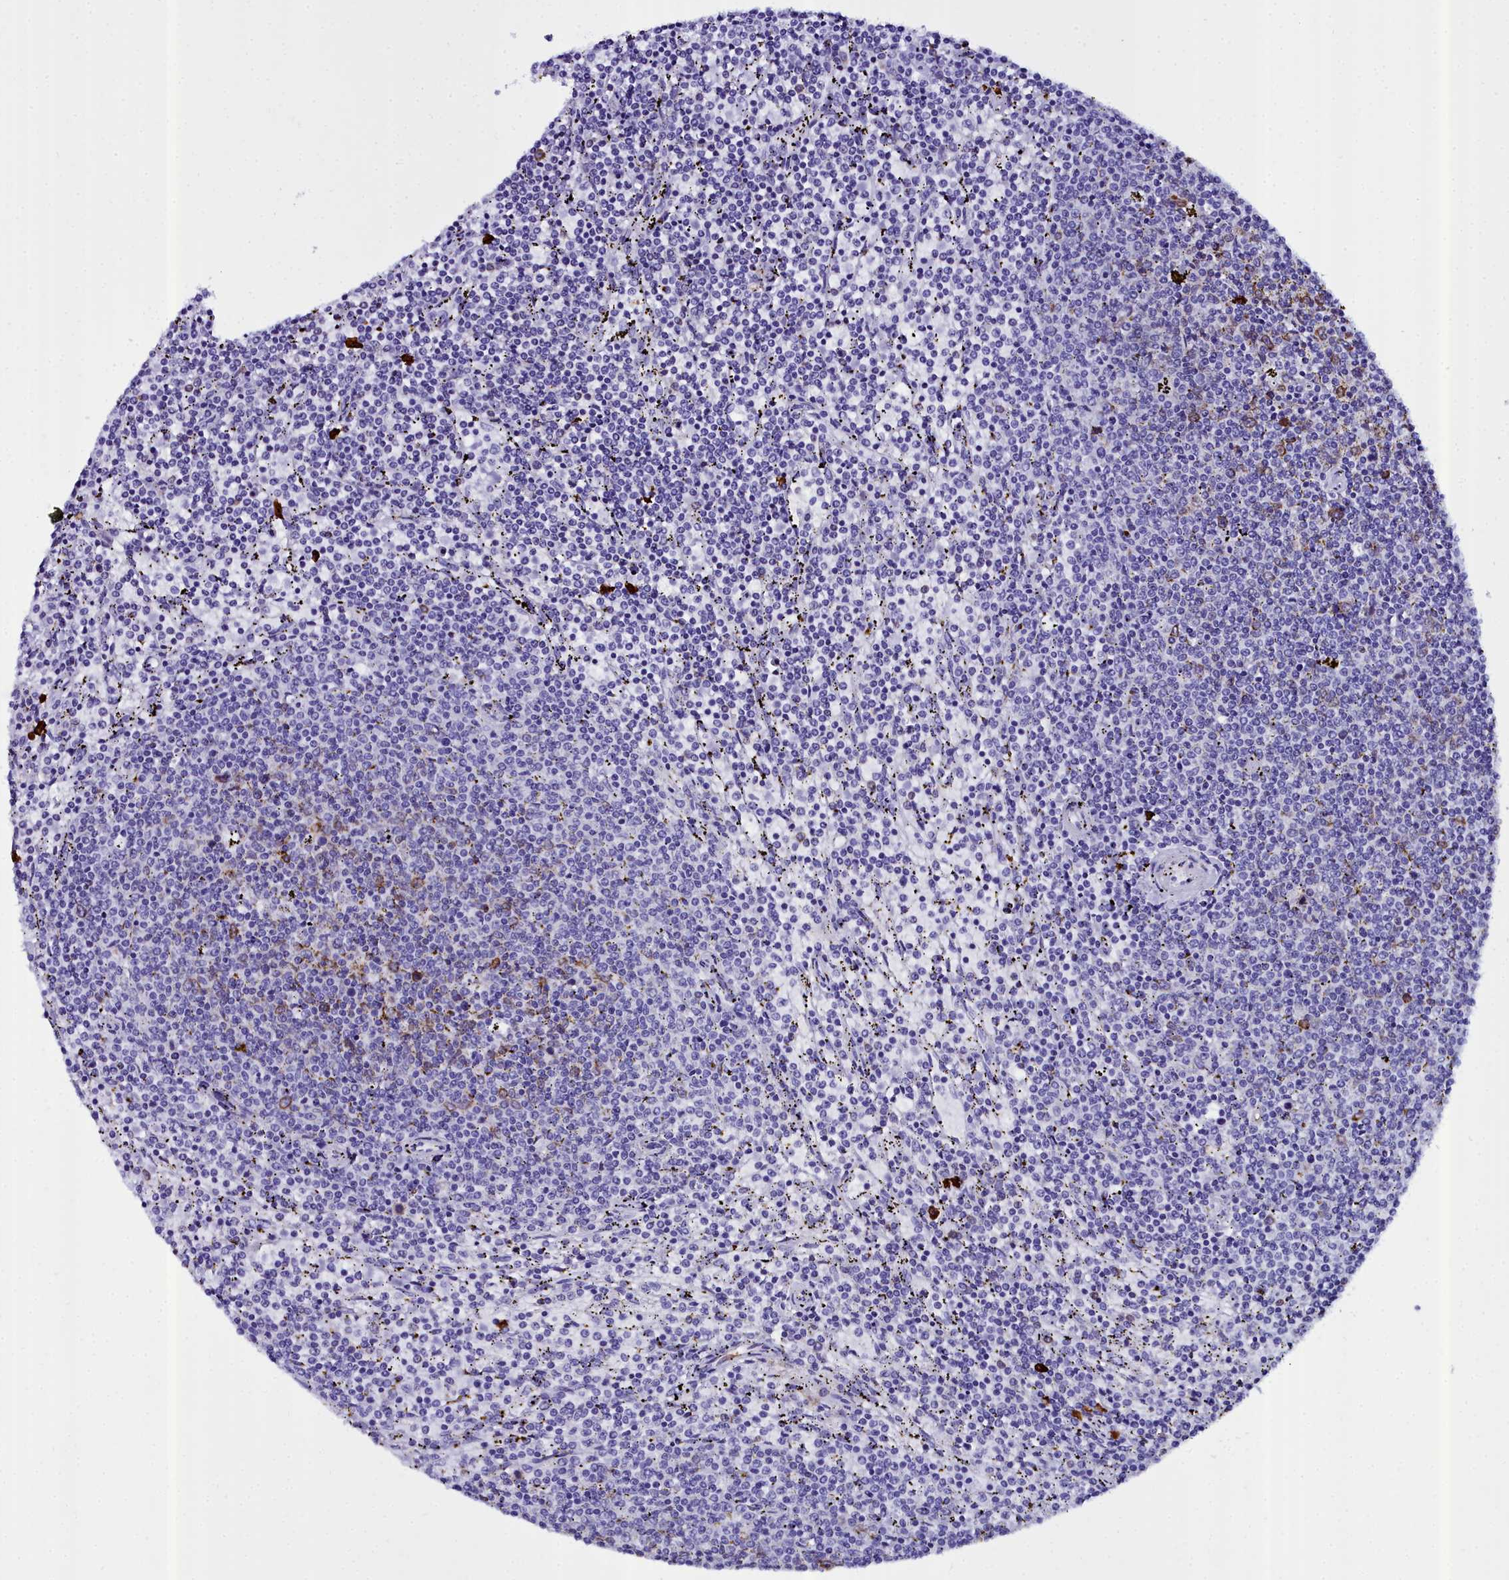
{"staining": {"intensity": "negative", "quantity": "none", "location": "none"}, "tissue": "lymphoma", "cell_type": "Tumor cells", "image_type": "cancer", "snomed": [{"axis": "morphology", "description": "Malignant lymphoma, non-Hodgkin's type, Low grade"}, {"axis": "topography", "description": "Spleen"}], "caption": "Immunohistochemistry (IHC) of human low-grade malignant lymphoma, non-Hodgkin's type displays no expression in tumor cells.", "gene": "TXNDC5", "patient": {"sex": "female", "age": 50}}